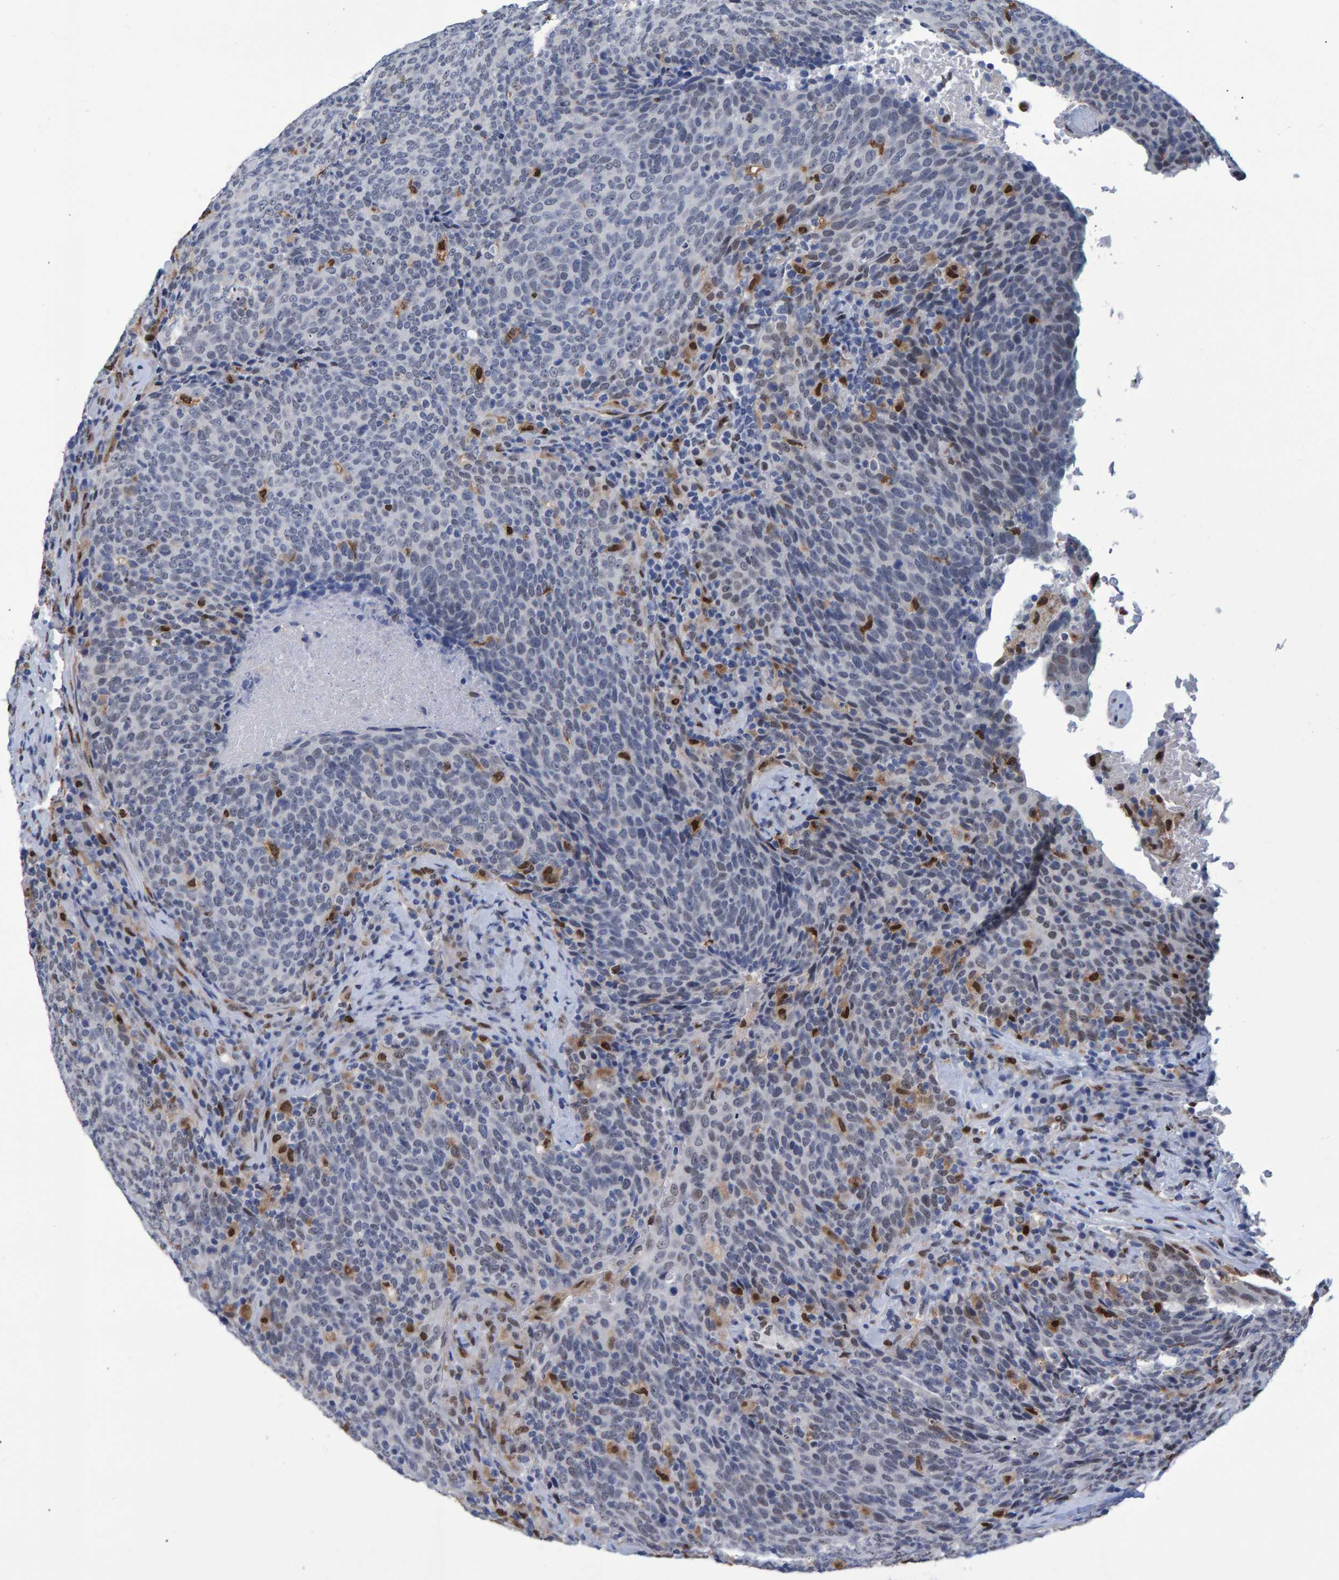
{"staining": {"intensity": "negative", "quantity": "none", "location": "none"}, "tissue": "head and neck cancer", "cell_type": "Tumor cells", "image_type": "cancer", "snomed": [{"axis": "morphology", "description": "Squamous cell carcinoma, NOS"}, {"axis": "morphology", "description": "Squamous cell carcinoma, metastatic, NOS"}, {"axis": "topography", "description": "Lymph node"}, {"axis": "topography", "description": "Head-Neck"}], "caption": "This is an immunohistochemistry (IHC) histopathology image of human head and neck cancer. There is no staining in tumor cells.", "gene": "QKI", "patient": {"sex": "male", "age": 62}}